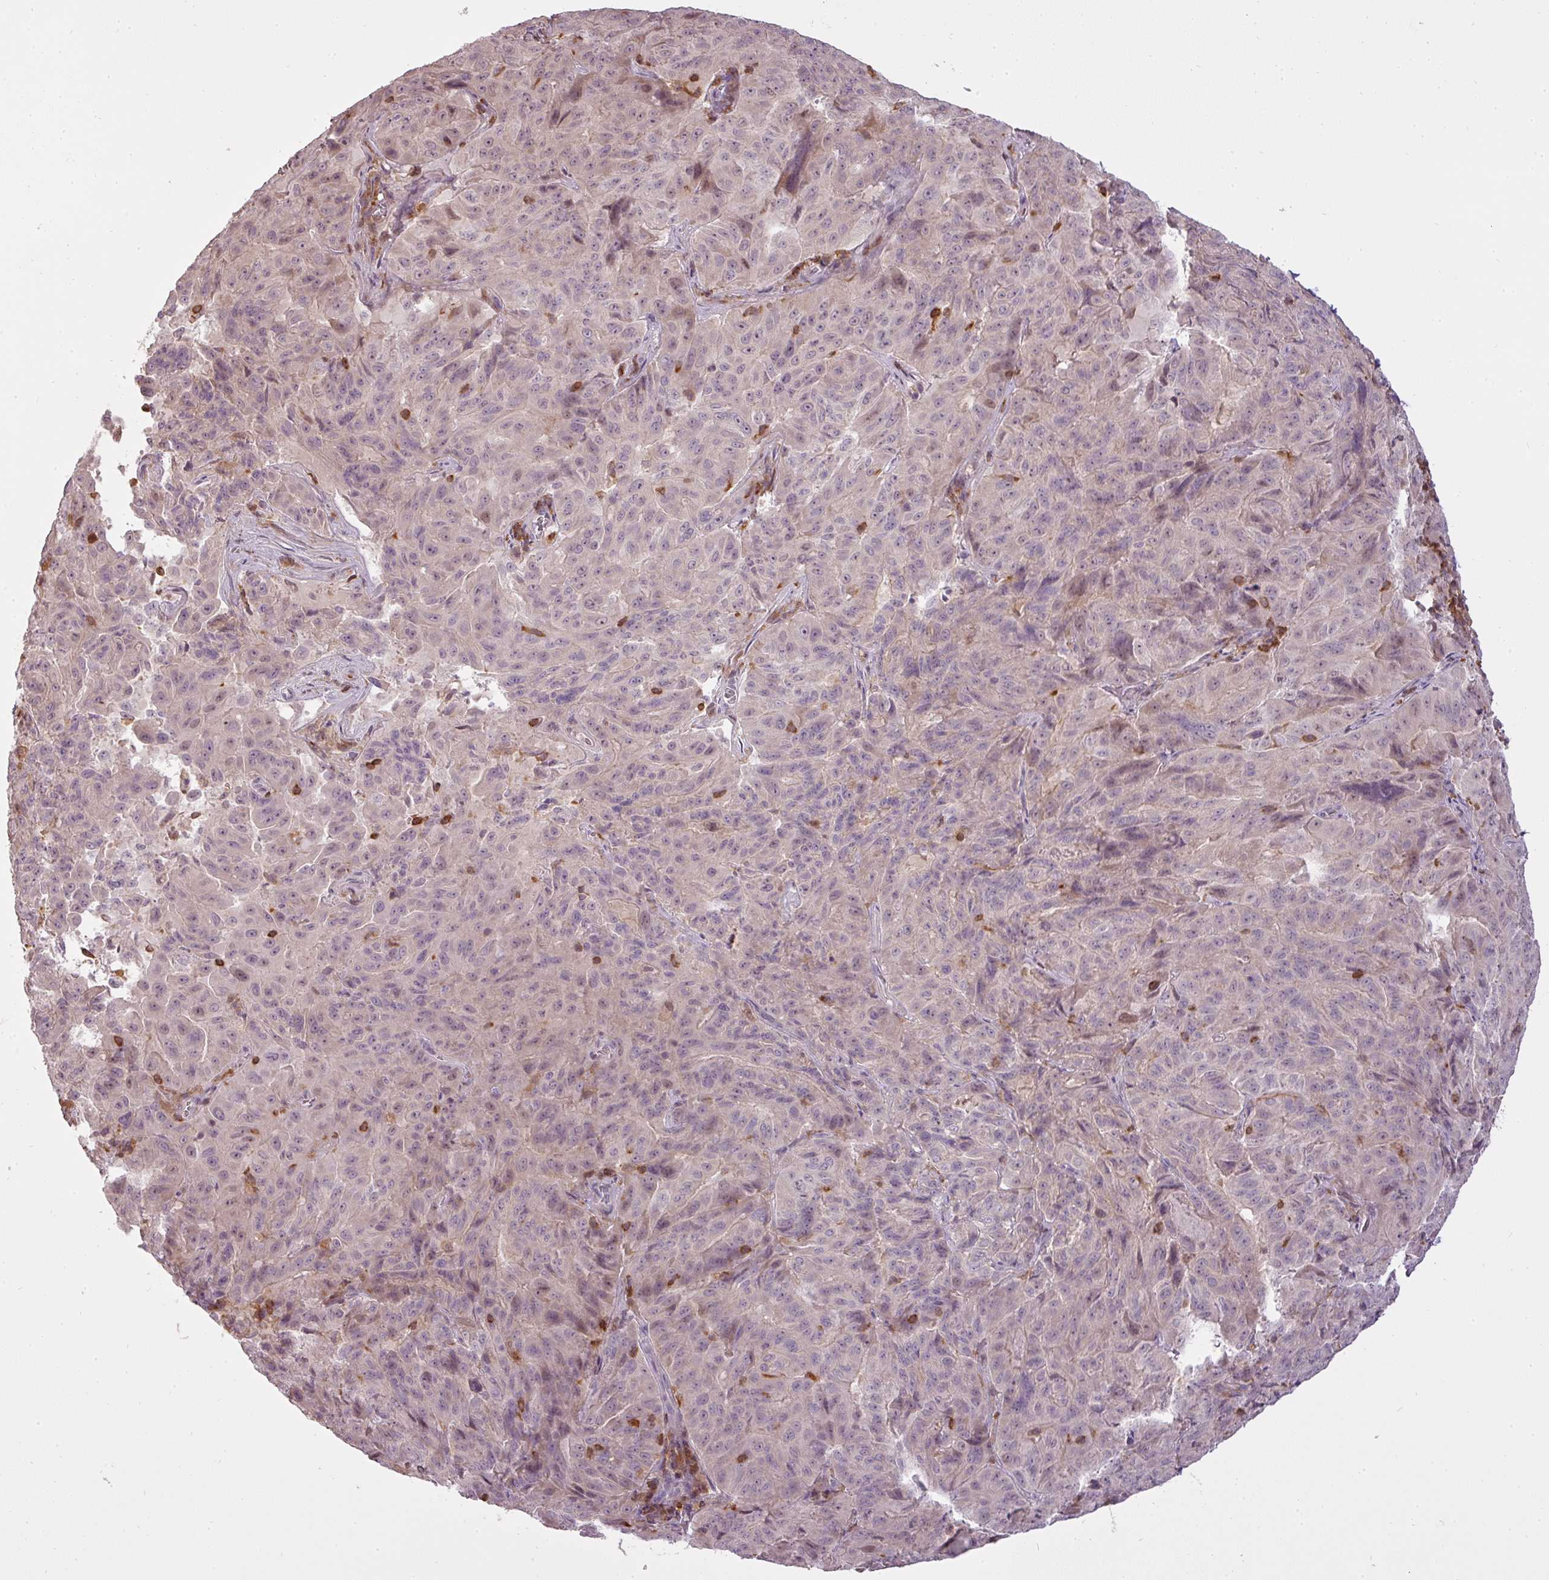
{"staining": {"intensity": "weak", "quantity": "<25%", "location": "nuclear"}, "tissue": "pancreatic cancer", "cell_type": "Tumor cells", "image_type": "cancer", "snomed": [{"axis": "morphology", "description": "Adenocarcinoma, NOS"}, {"axis": "topography", "description": "Pancreas"}], "caption": "IHC photomicrograph of human pancreatic cancer stained for a protein (brown), which demonstrates no staining in tumor cells. The staining was performed using DAB (3,3'-diaminobenzidine) to visualize the protein expression in brown, while the nuclei were stained in blue with hematoxylin (Magnification: 20x).", "gene": "STK4", "patient": {"sex": "male", "age": 63}}